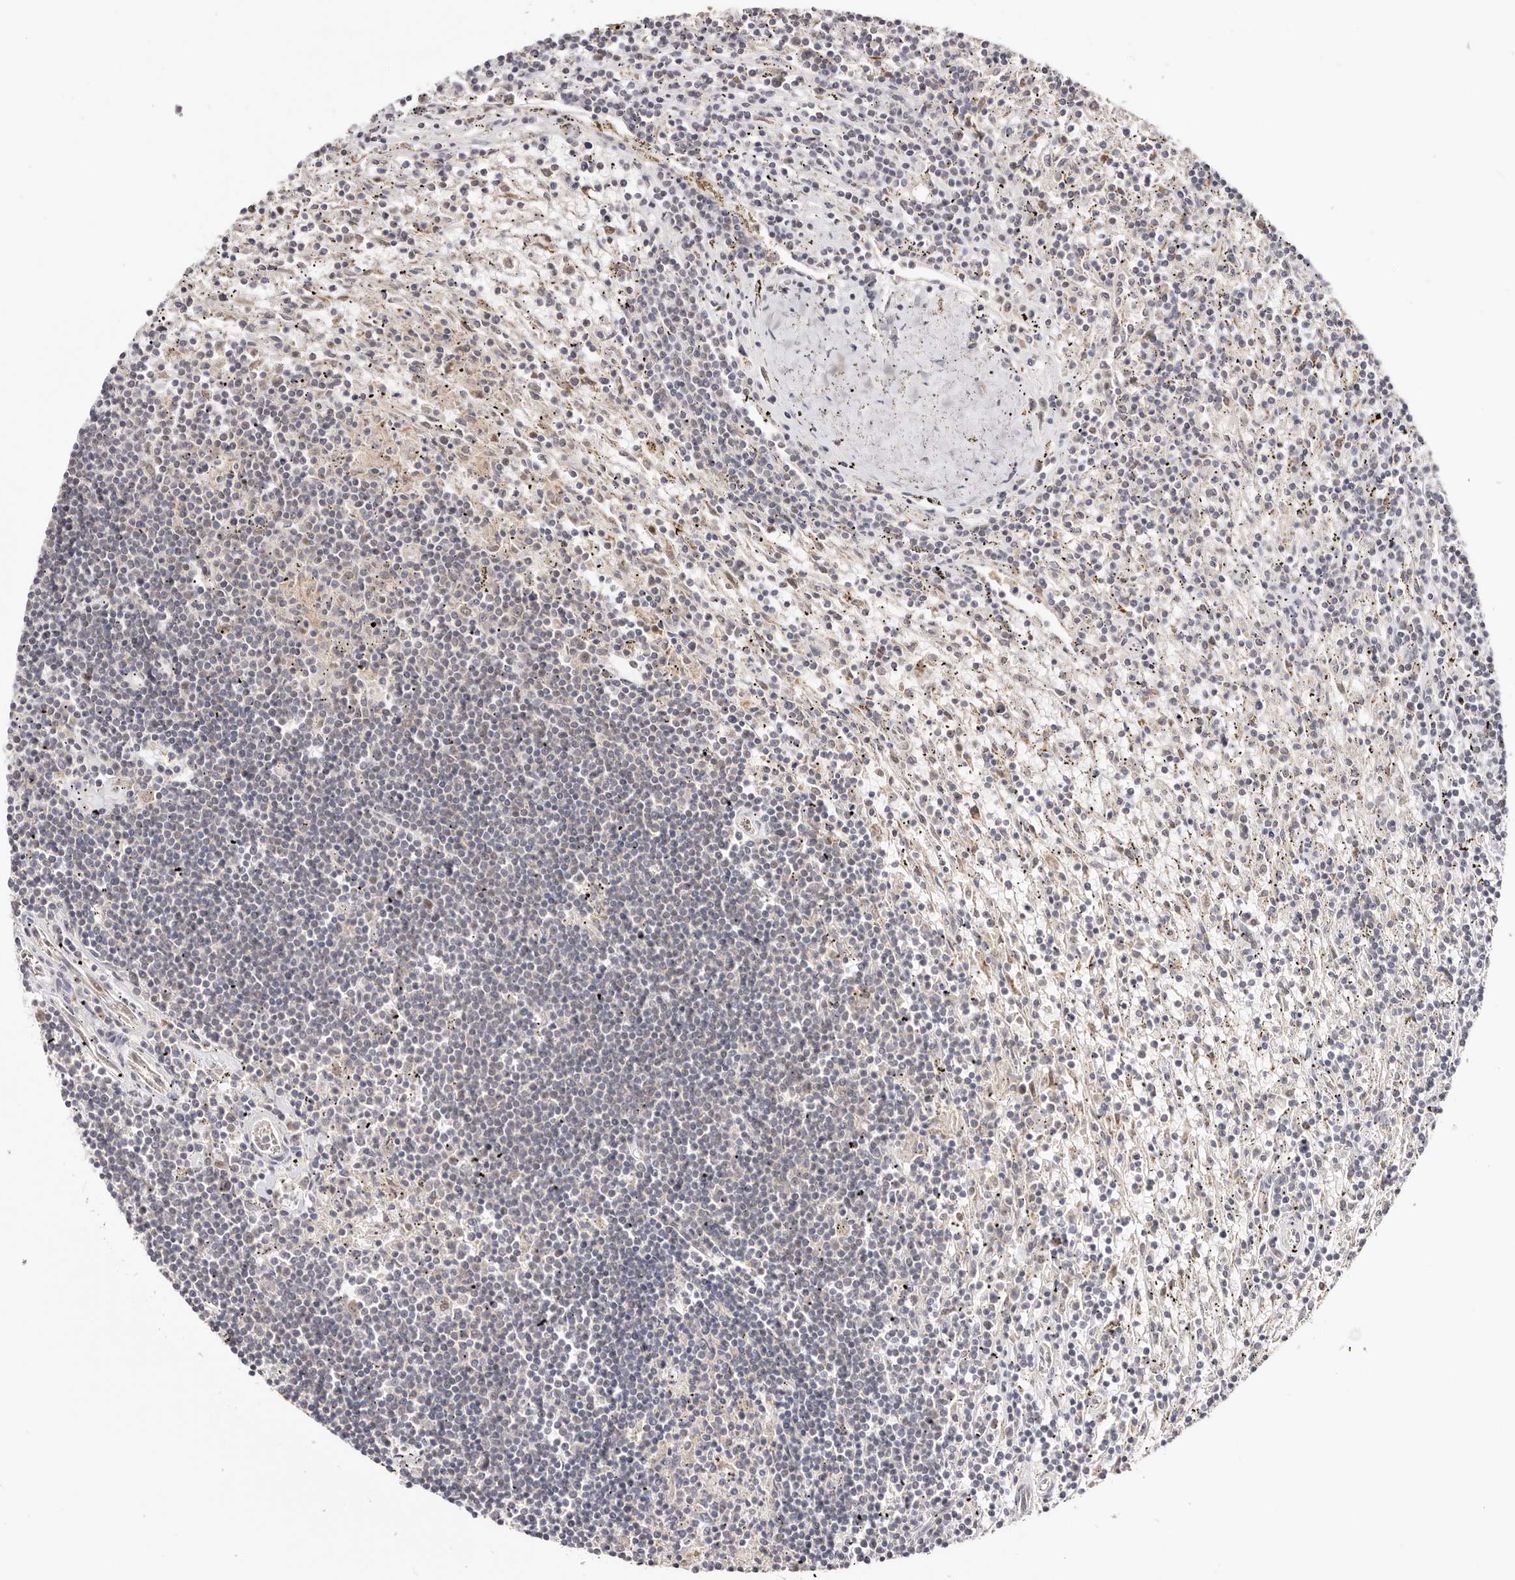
{"staining": {"intensity": "negative", "quantity": "none", "location": "none"}, "tissue": "lymphoma", "cell_type": "Tumor cells", "image_type": "cancer", "snomed": [{"axis": "morphology", "description": "Malignant lymphoma, non-Hodgkin's type, Low grade"}, {"axis": "topography", "description": "Spleen"}], "caption": "A histopathology image of human malignant lymphoma, non-Hodgkin's type (low-grade) is negative for staining in tumor cells.", "gene": "SEC14L1", "patient": {"sex": "male", "age": 76}}